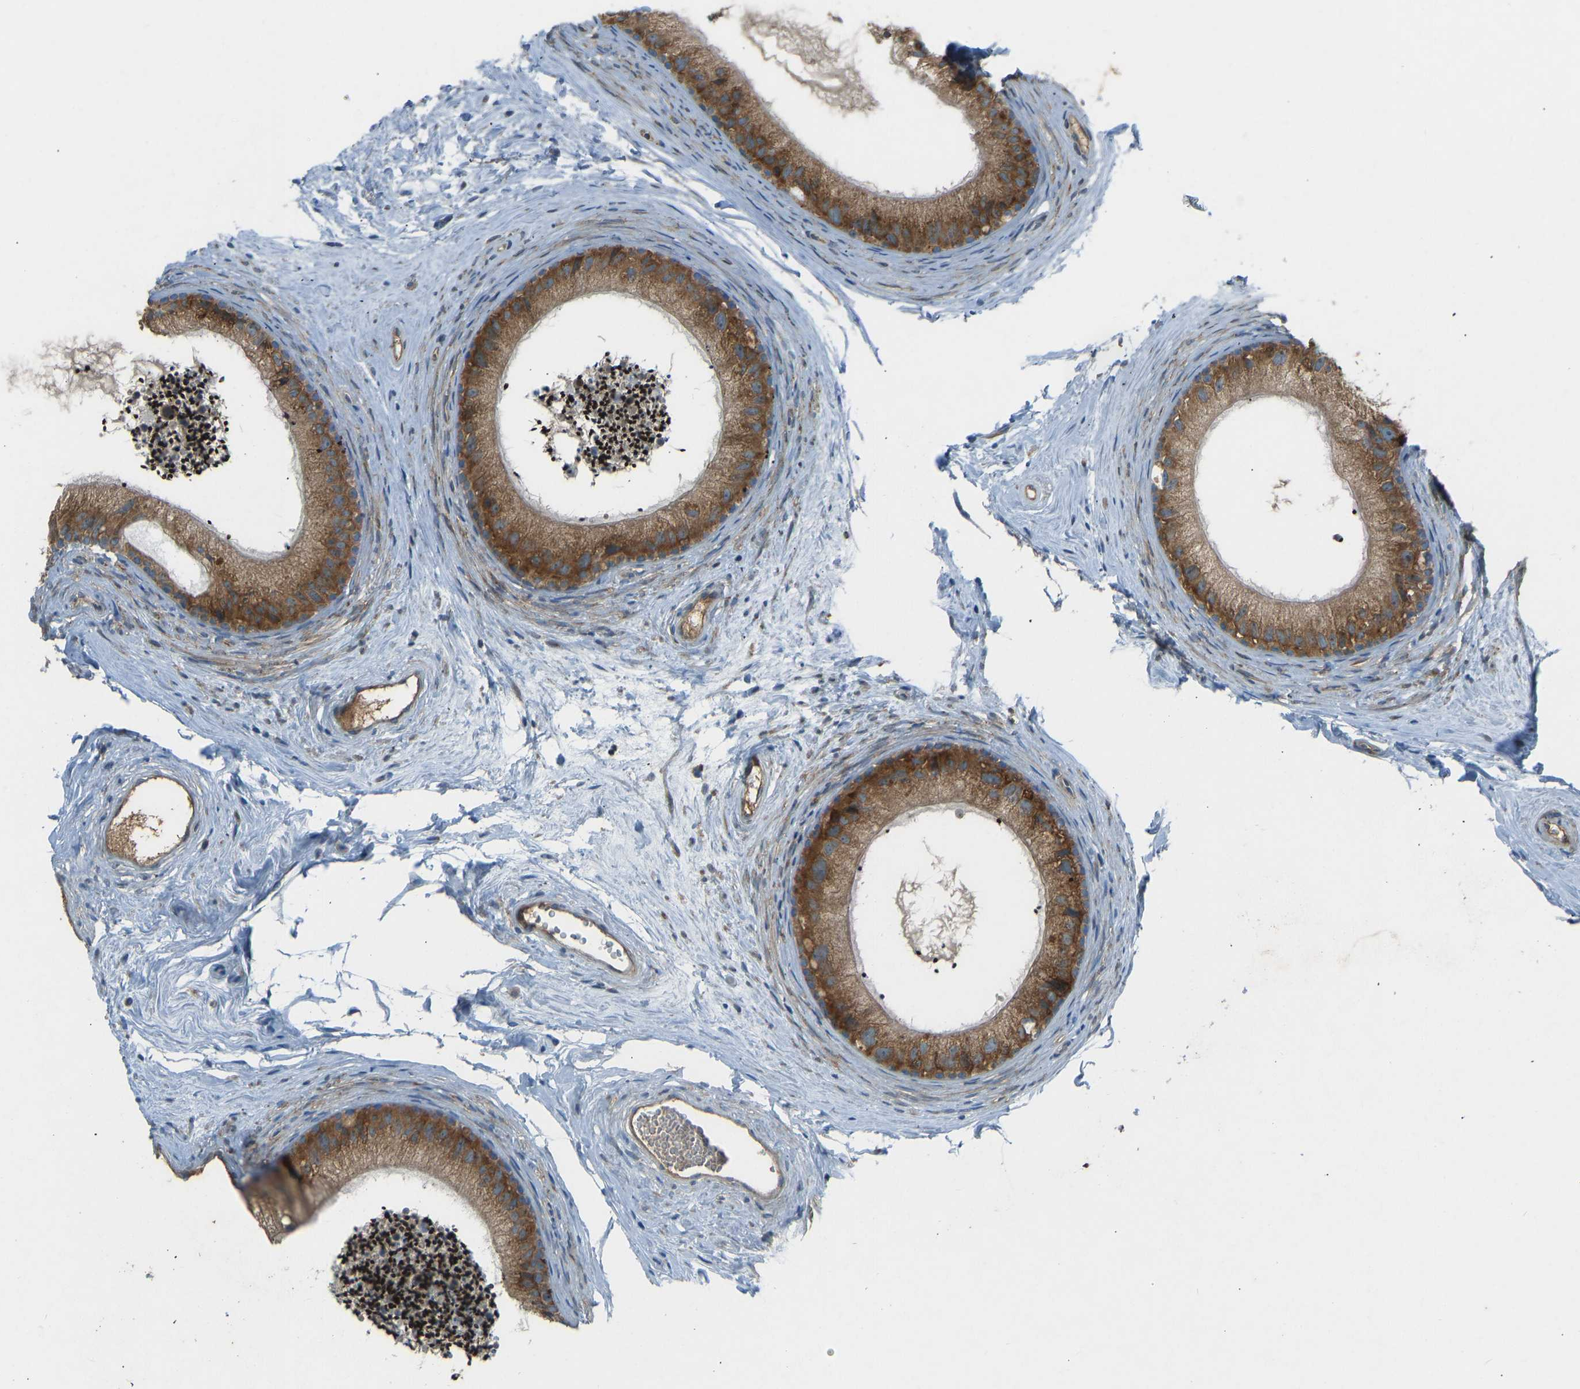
{"staining": {"intensity": "strong", "quantity": ">75%", "location": "cytoplasmic/membranous"}, "tissue": "epididymis", "cell_type": "Glandular cells", "image_type": "normal", "snomed": [{"axis": "morphology", "description": "Normal tissue, NOS"}, {"axis": "topography", "description": "Epididymis"}], "caption": "Brown immunohistochemical staining in unremarkable human epididymis displays strong cytoplasmic/membranous staining in approximately >75% of glandular cells. (DAB = brown stain, brightfield microscopy at high magnification).", "gene": "STAU2", "patient": {"sex": "male", "age": 56}}